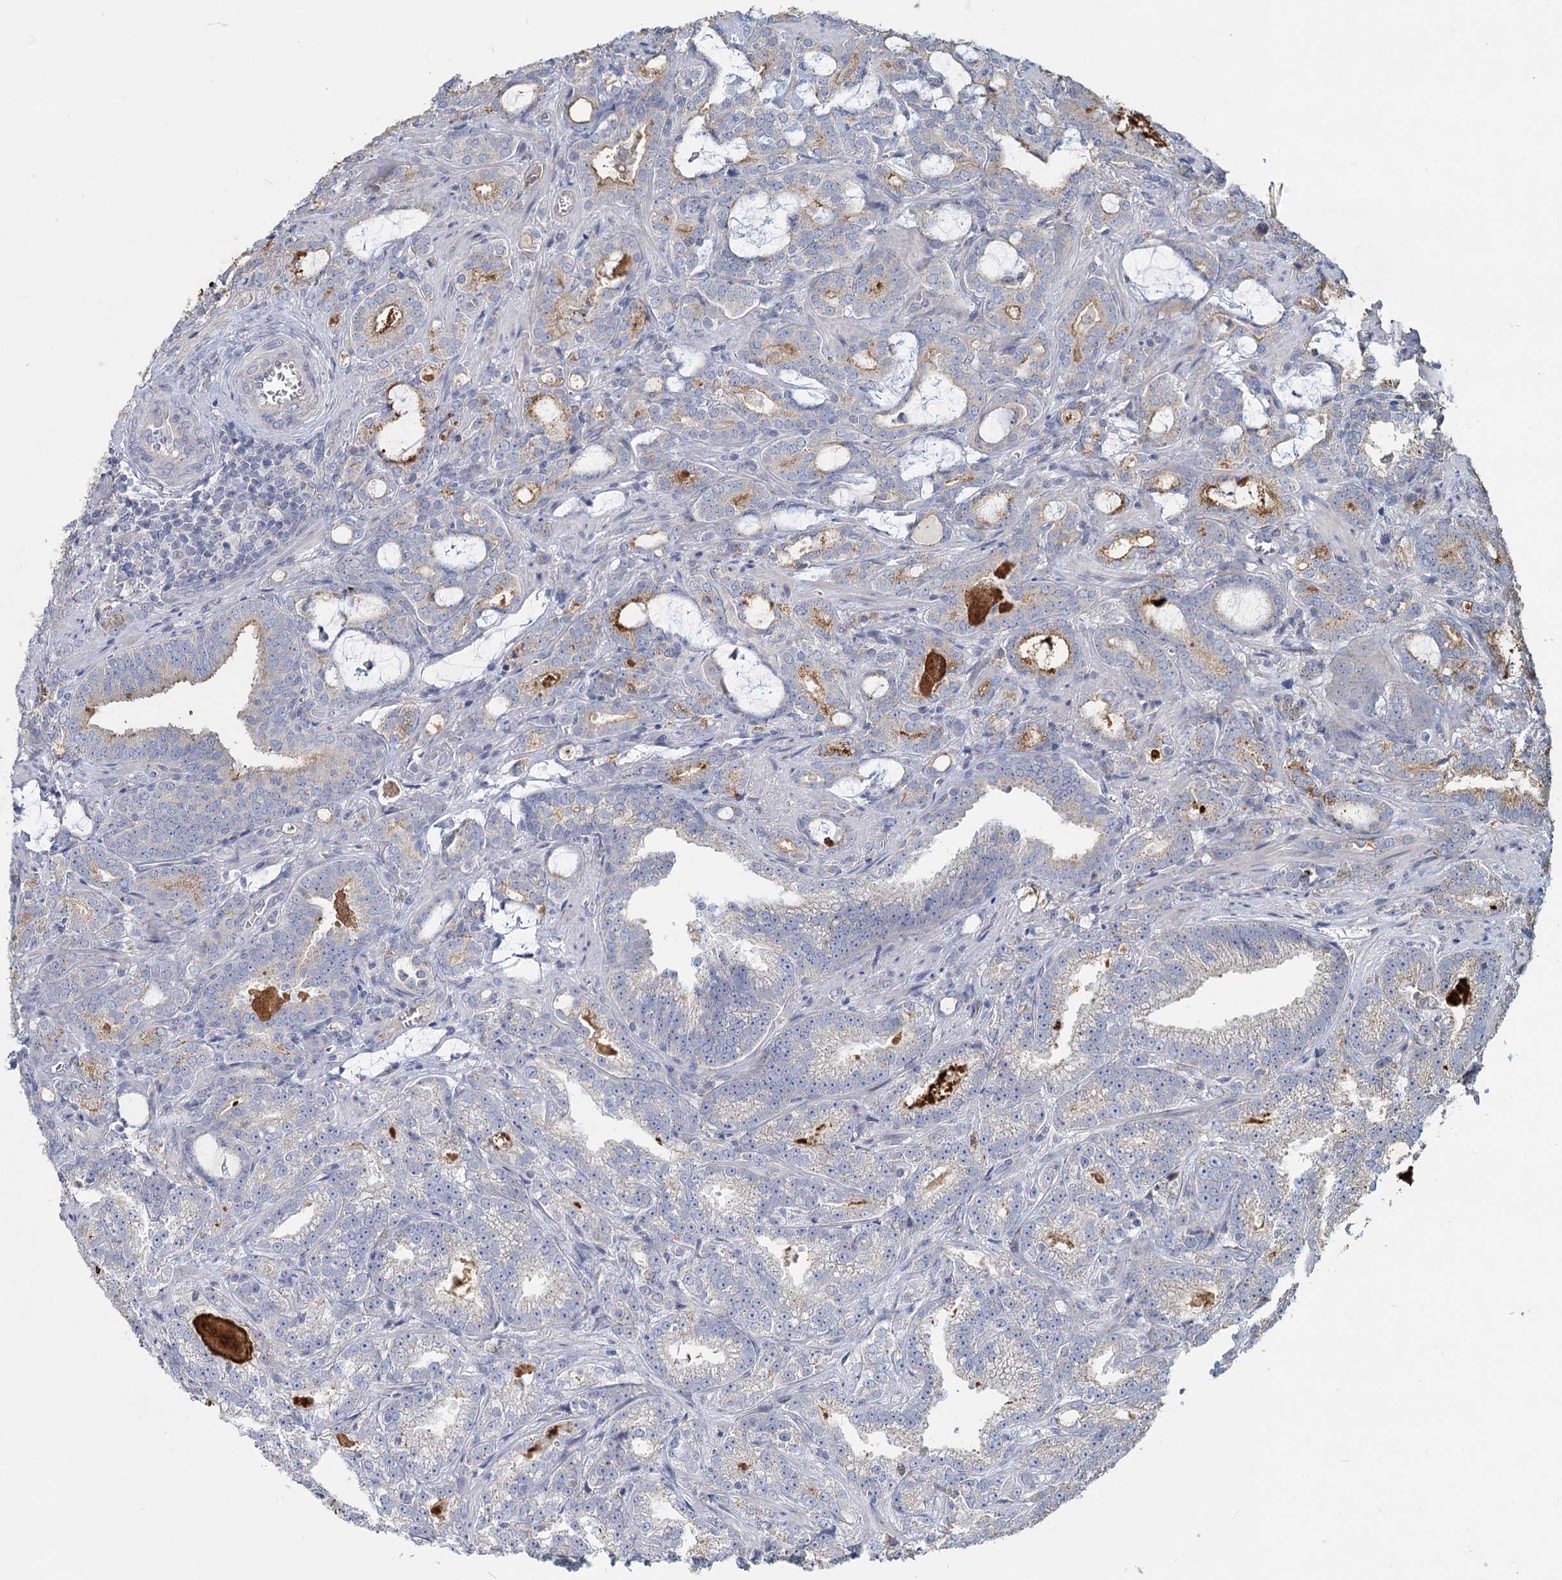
{"staining": {"intensity": "weak", "quantity": "<25%", "location": "cytoplasmic/membranous"}, "tissue": "prostate cancer", "cell_type": "Tumor cells", "image_type": "cancer", "snomed": [{"axis": "morphology", "description": "Adenocarcinoma, High grade"}, {"axis": "topography", "description": "Prostate and seminal vesicle, NOS"}], "caption": "This is a image of IHC staining of adenocarcinoma (high-grade) (prostate), which shows no staining in tumor cells.", "gene": "HES2", "patient": {"sex": "male", "age": 67}}